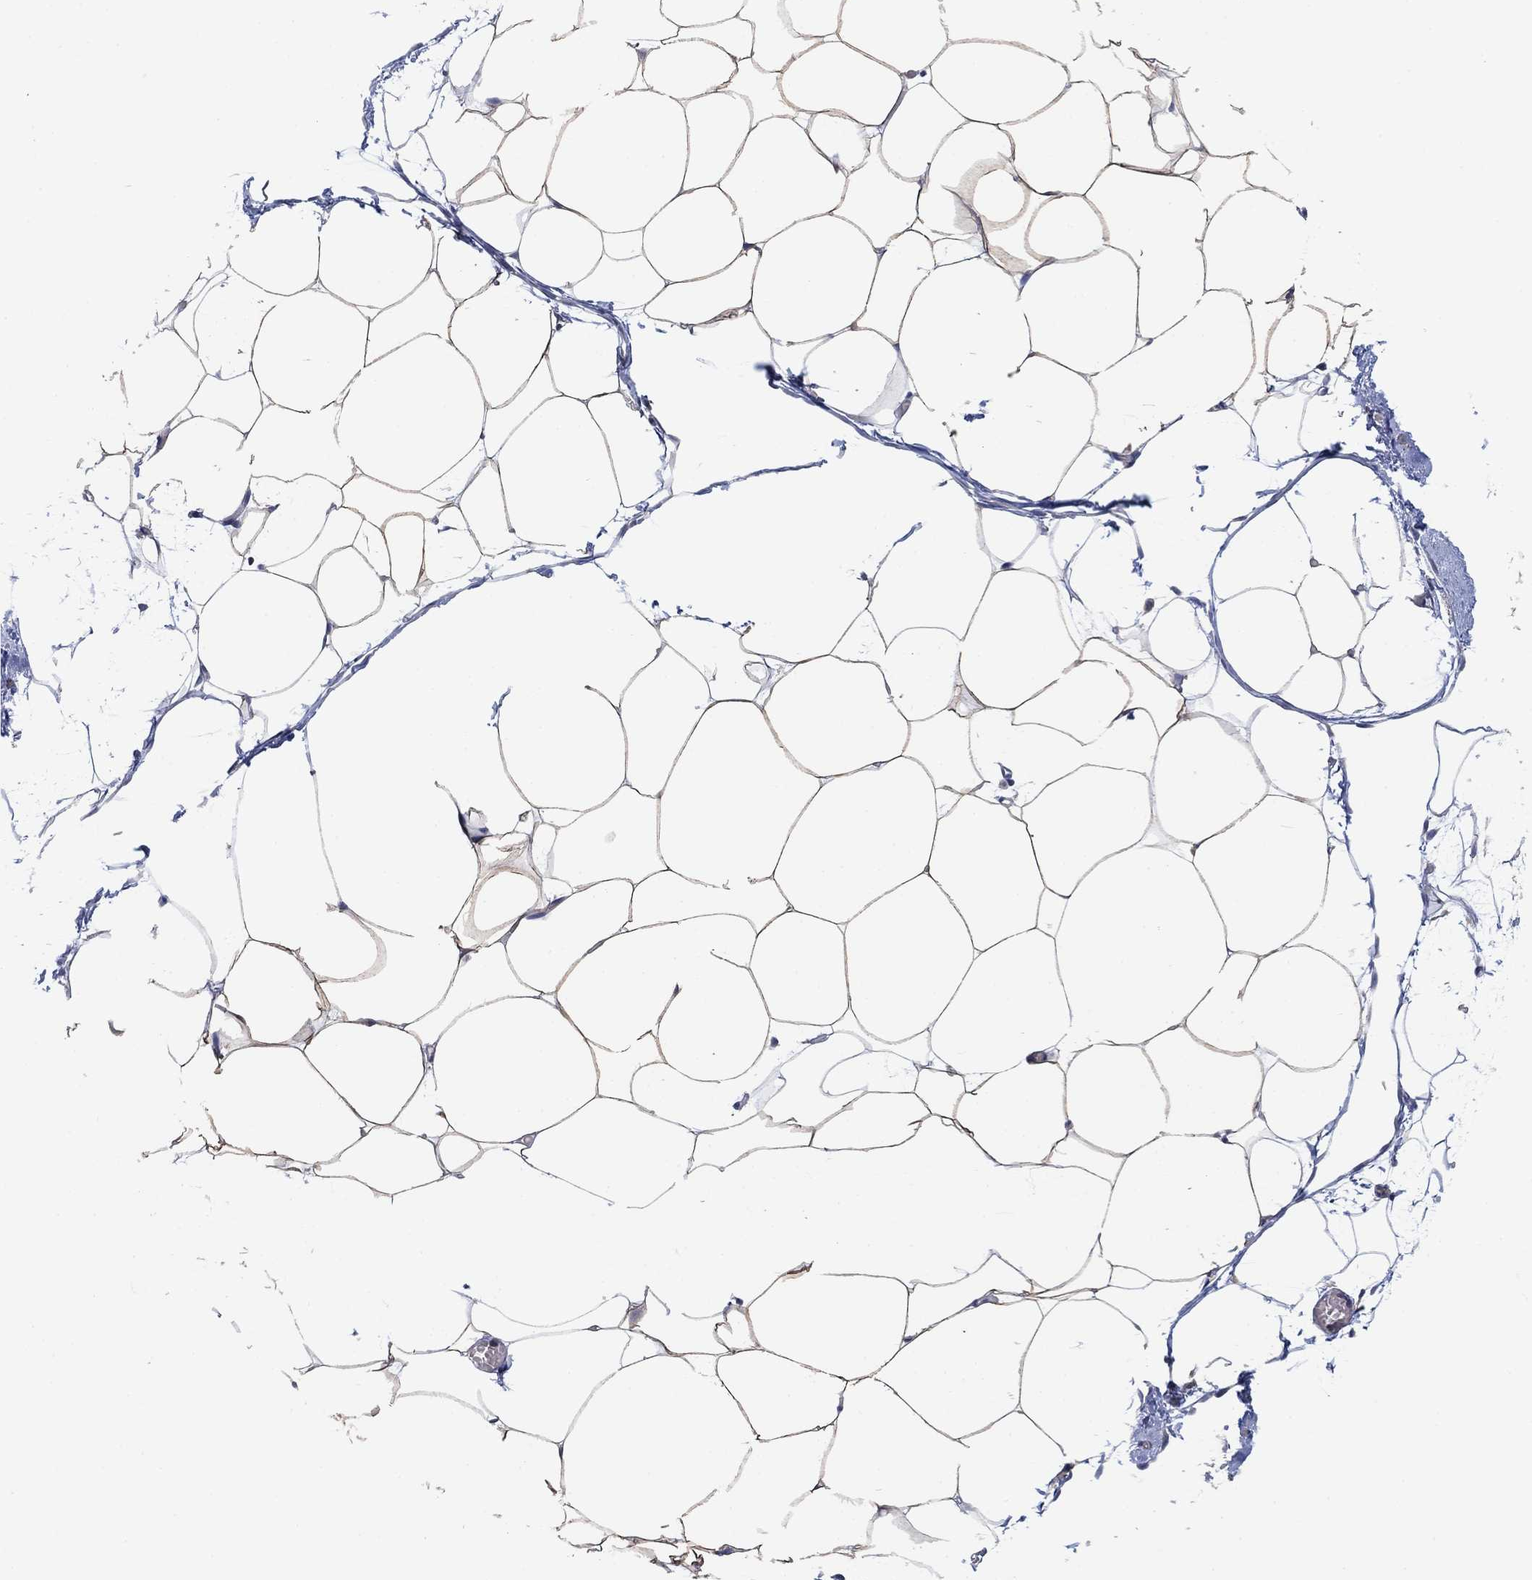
{"staining": {"intensity": "weak", "quantity": "25%-75%", "location": "cytoplasmic/membranous"}, "tissue": "adipose tissue", "cell_type": "Adipocytes", "image_type": "normal", "snomed": [{"axis": "morphology", "description": "Normal tissue, NOS"}, {"axis": "topography", "description": "Adipose tissue"}], "caption": "Brown immunohistochemical staining in benign human adipose tissue exhibits weak cytoplasmic/membranous positivity in about 25%-75% of adipocytes.", "gene": "CCDC43", "patient": {"sex": "male", "age": 57}}